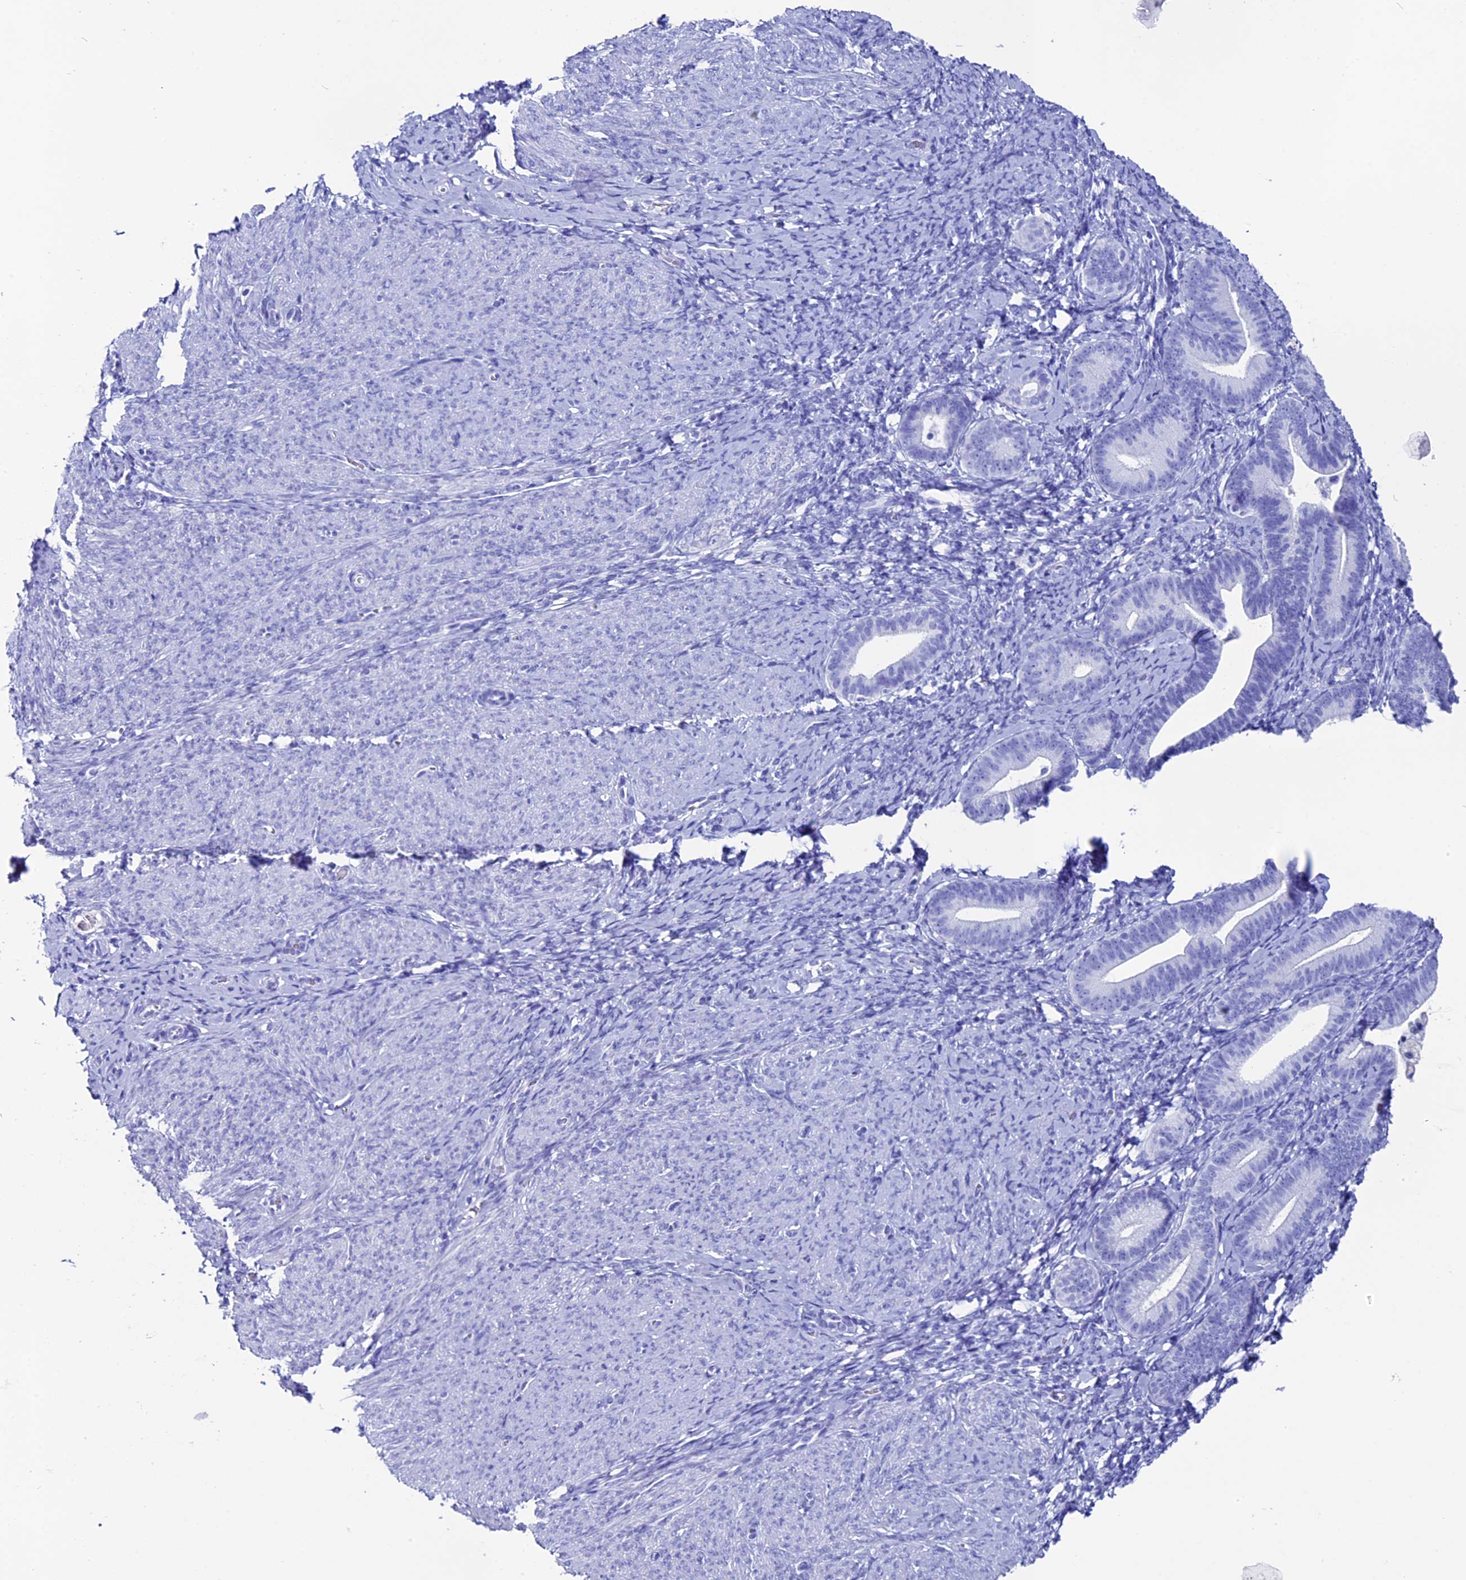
{"staining": {"intensity": "negative", "quantity": "none", "location": "none"}, "tissue": "endometrium", "cell_type": "Cells in endometrial stroma", "image_type": "normal", "snomed": [{"axis": "morphology", "description": "Normal tissue, NOS"}, {"axis": "topography", "description": "Endometrium"}], "caption": "The immunohistochemistry (IHC) photomicrograph has no significant expression in cells in endometrial stroma of endometrium. (DAB immunohistochemistry (IHC) visualized using brightfield microscopy, high magnification).", "gene": "ANKRD29", "patient": {"sex": "female", "age": 65}}